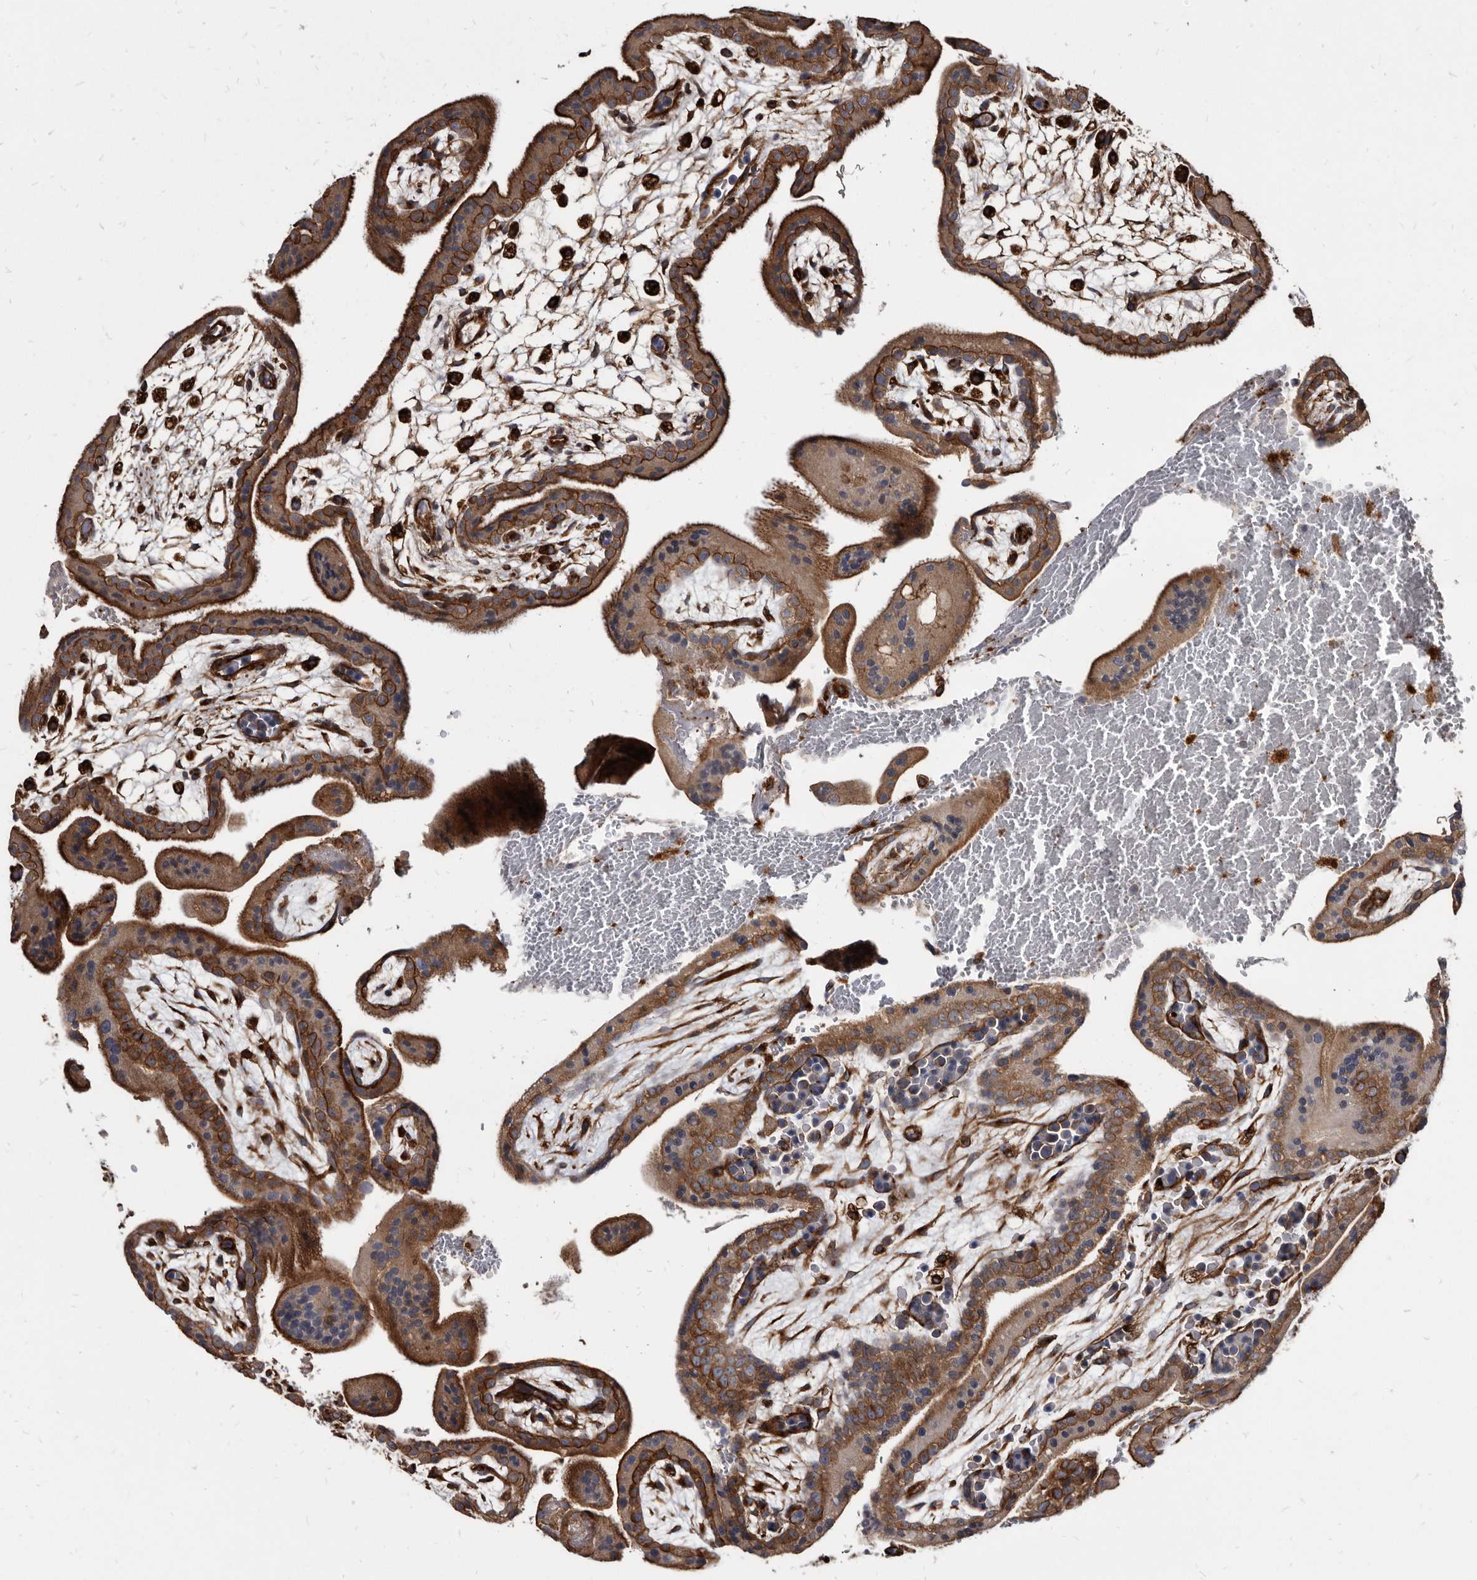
{"staining": {"intensity": "strong", "quantity": ">75%", "location": "cytoplasmic/membranous"}, "tissue": "placenta", "cell_type": "Decidual cells", "image_type": "normal", "snomed": [{"axis": "morphology", "description": "Normal tissue, NOS"}, {"axis": "topography", "description": "Placenta"}], "caption": "Benign placenta demonstrates strong cytoplasmic/membranous staining in about >75% of decidual cells, visualized by immunohistochemistry.", "gene": "KCTD20", "patient": {"sex": "female", "age": 35}}